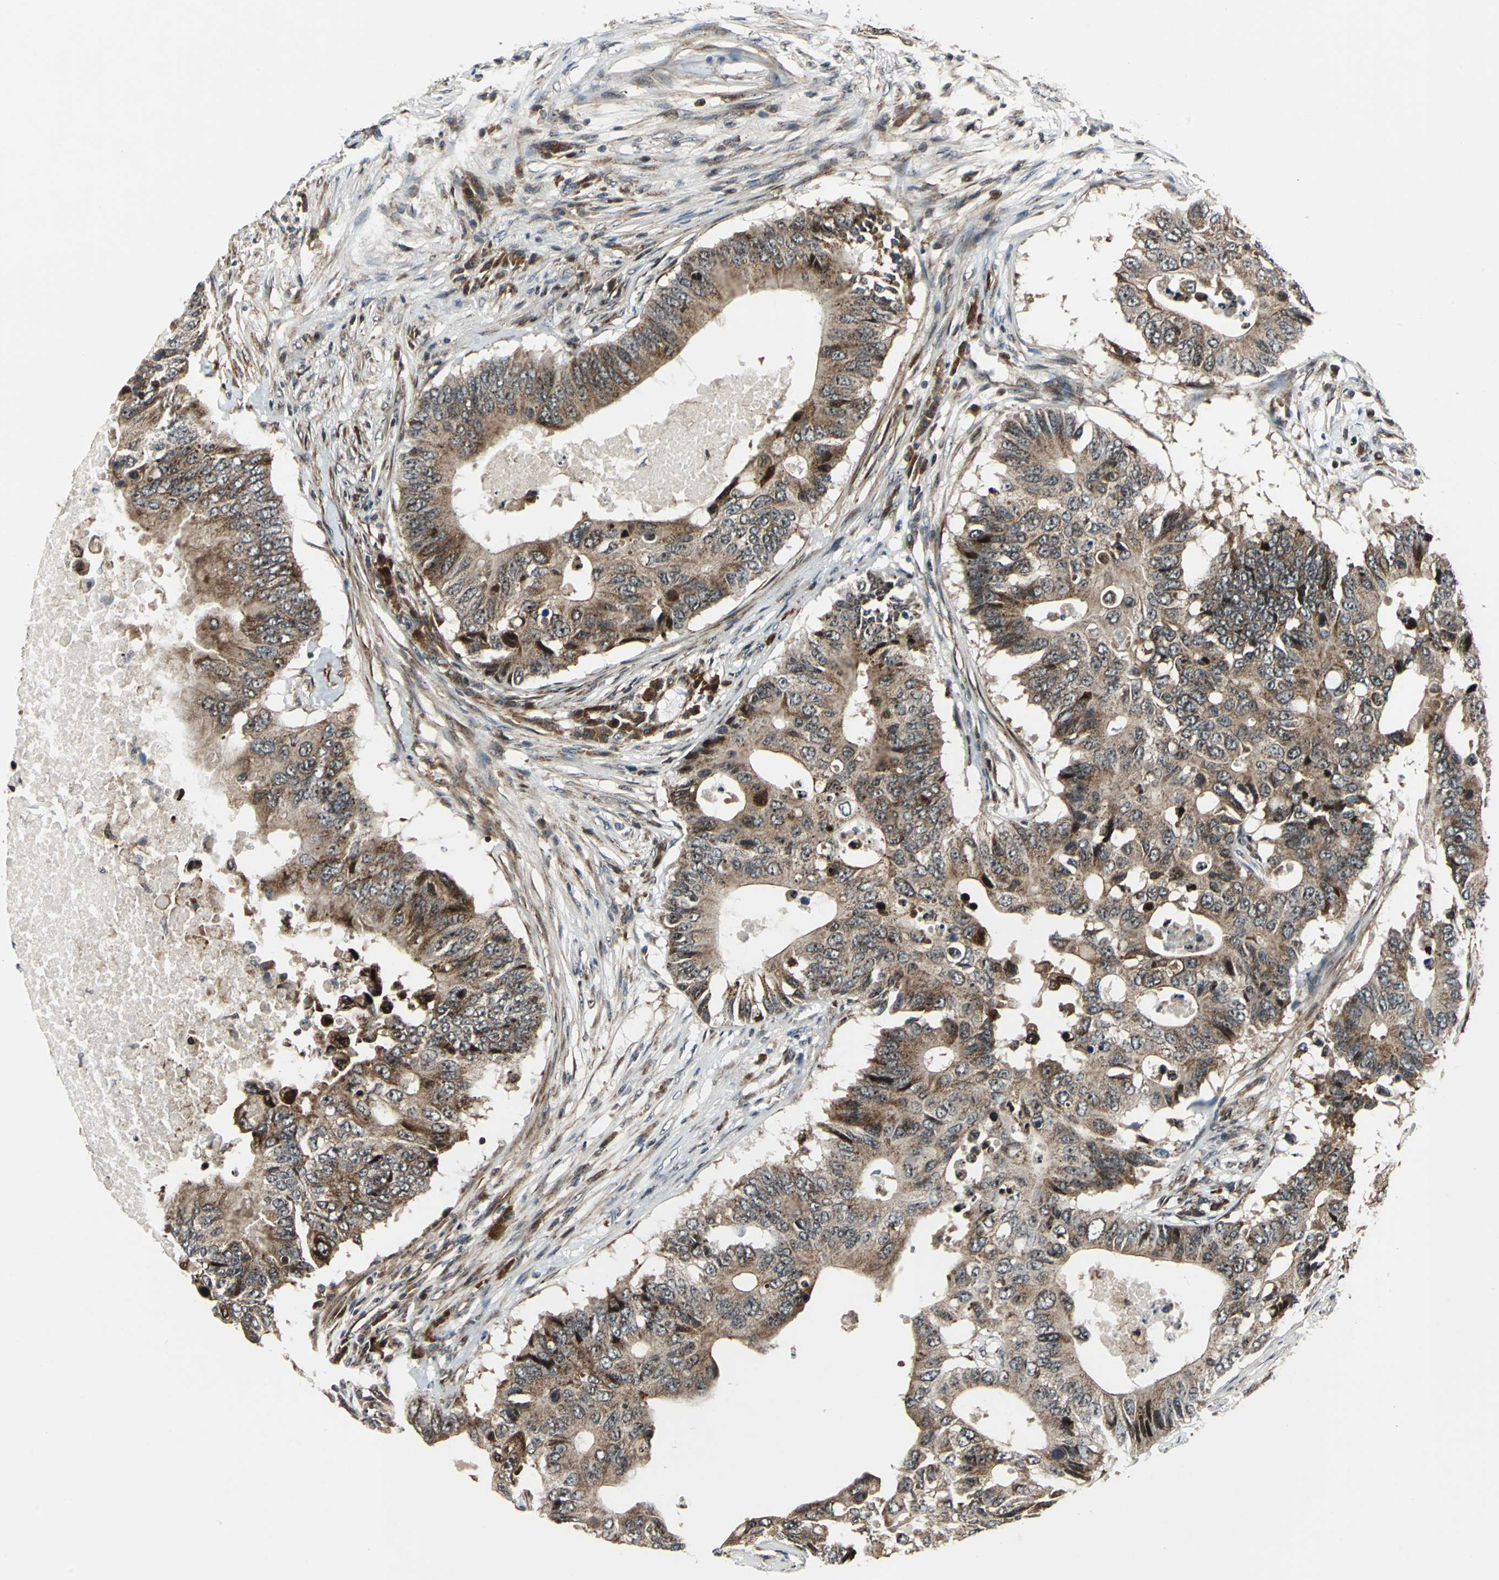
{"staining": {"intensity": "moderate", "quantity": ">75%", "location": "cytoplasmic/membranous"}, "tissue": "colorectal cancer", "cell_type": "Tumor cells", "image_type": "cancer", "snomed": [{"axis": "morphology", "description": "Adenocarcinoma, NOS"}, {"axis": "topography", "description": "Colon"}], "caption": "Approximately >75% of tumor cells in human adenocarcinoma (colorectal) reveal moderate cytoplasmic/membranous protein positivity as visualized by brown immunohistochemical staining.", "gene": "AATF", "patient": {"sex": "male", "age": 71}}